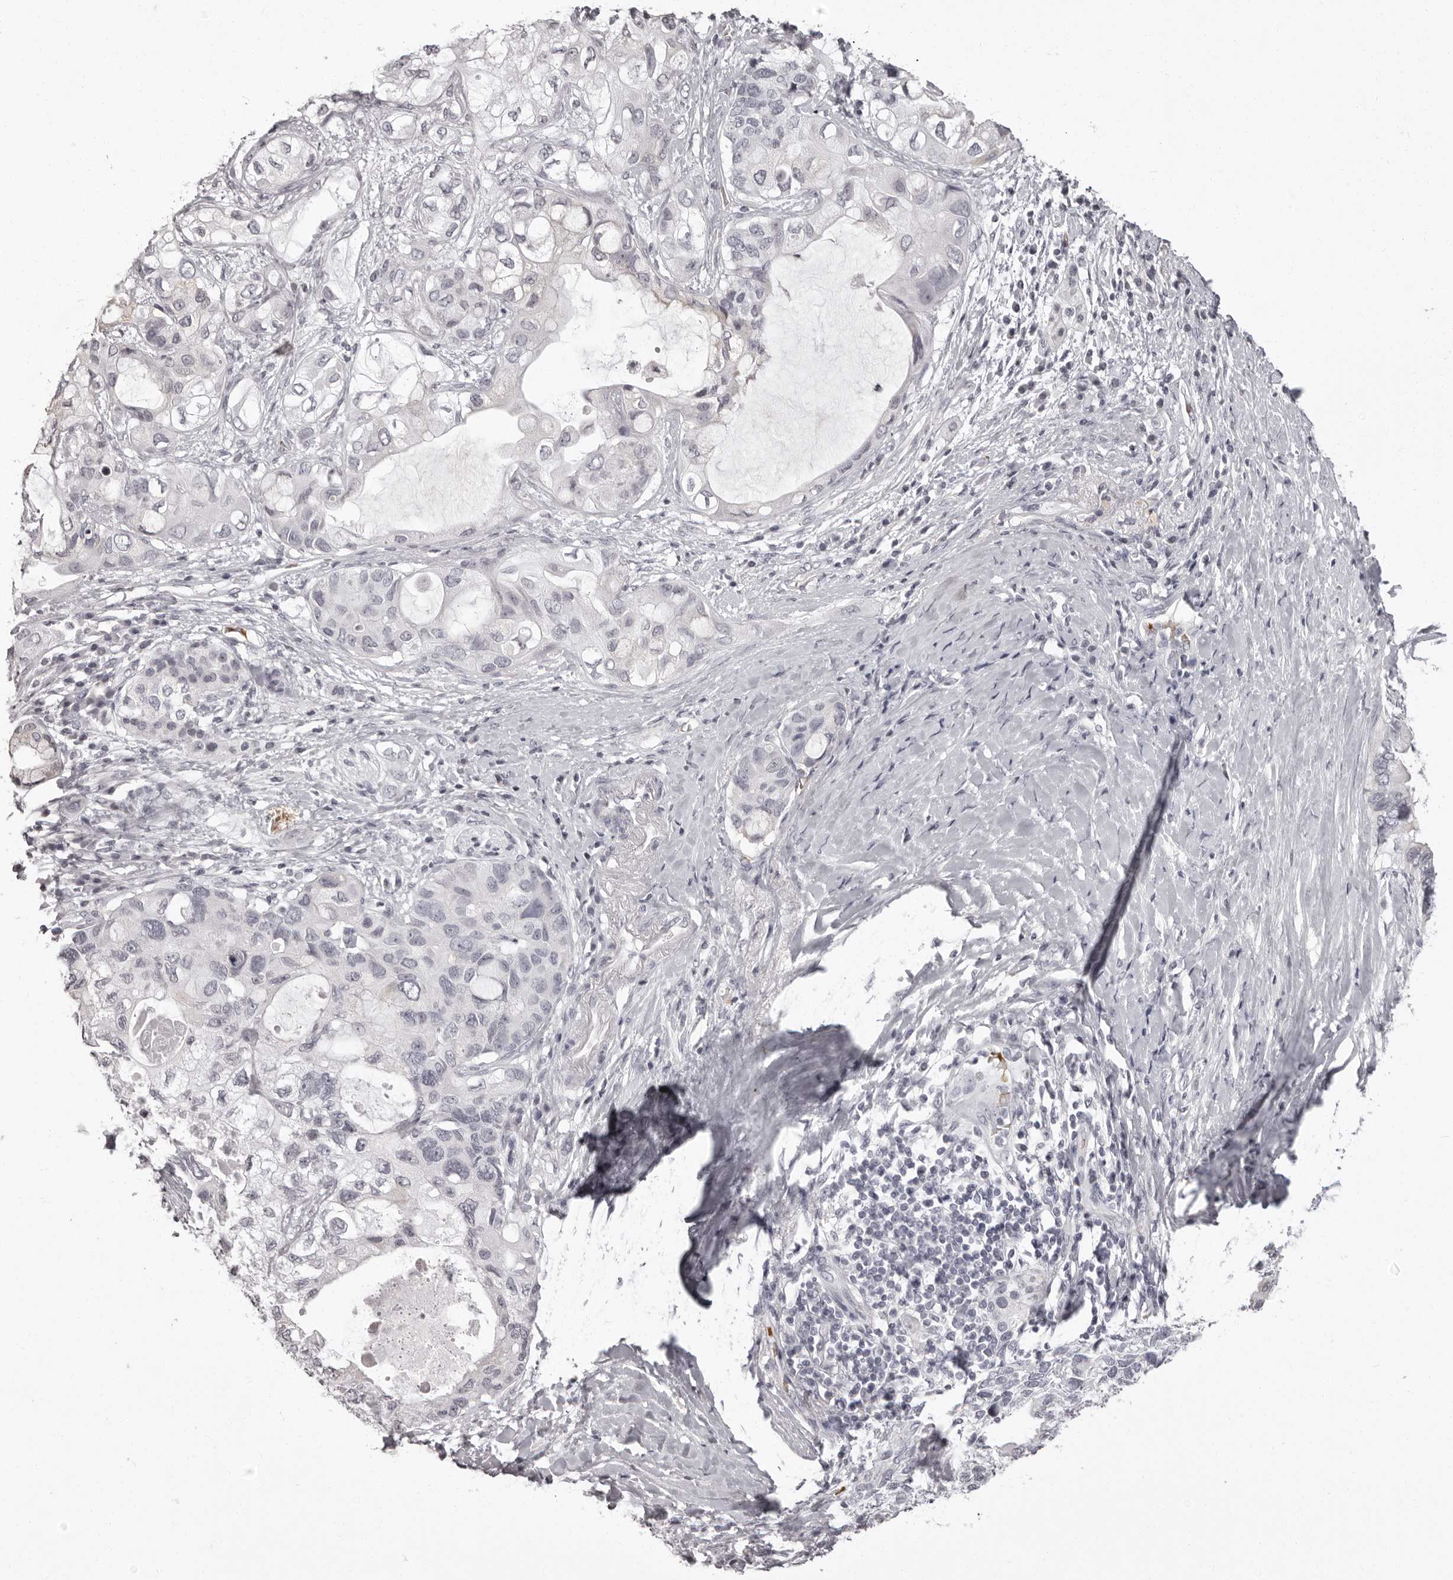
{"staining": {"intensity": "negative", "quantity": "none", "location": "none"}, "tissue": "pancreatic cancer", "cell_type": "Tumor cells", "image_type": "cancer", "snomed": [{"axis": "morphology", "description": "Adenocarcinoma, NOS"}, {"axis": "topography", "description": "Pancreas"}], "caption": "This is a photomicrograph of immunohistochemistry (IHC) staining of pancreatic cancer, which shows no staining in tumor cells.", "gene": "C8orf74", "patient": {"sex": "female", "age": 56}}